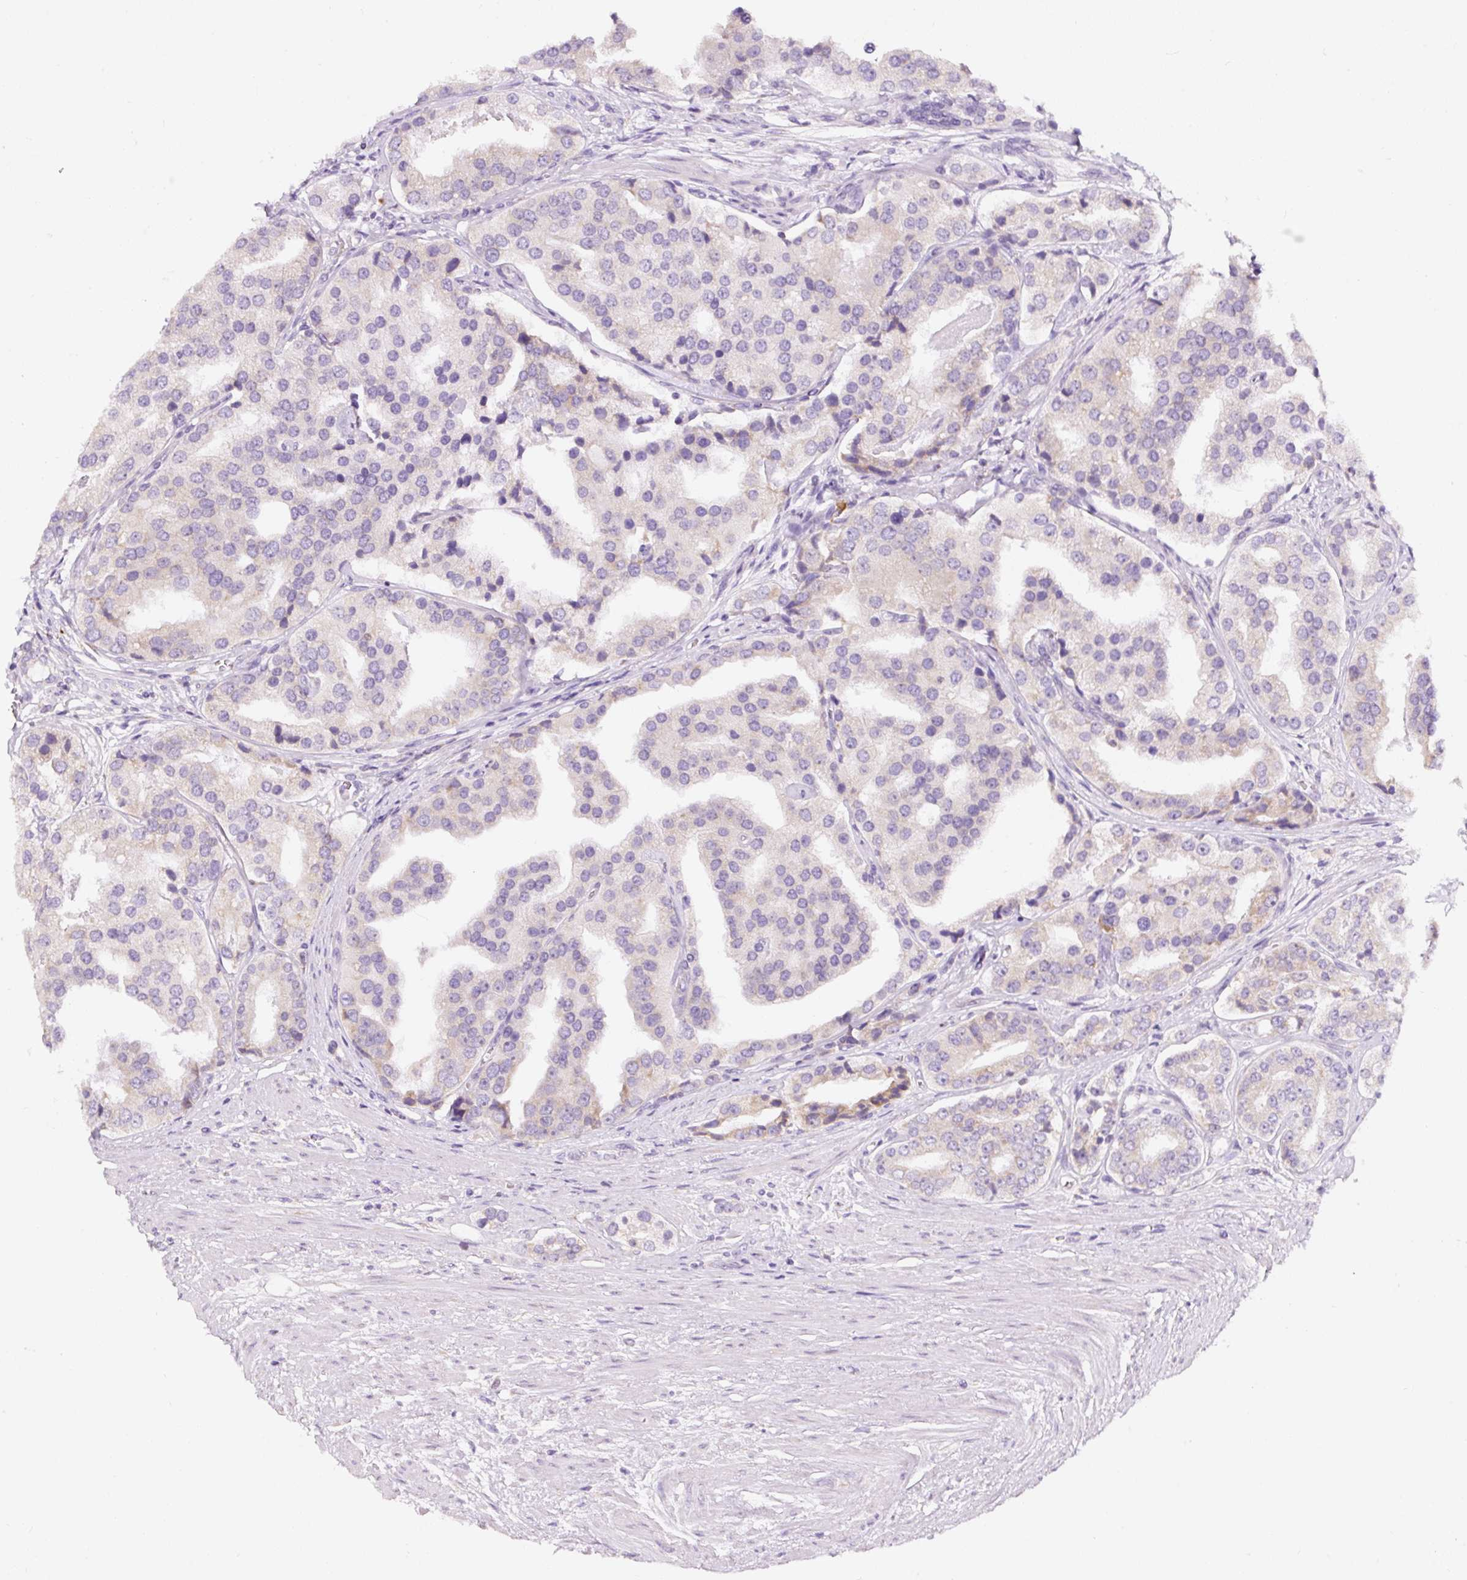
{"staining": {"intensity": "negative", "quantity": "none", "location": "none"}, "tissue": "prostate cancer", "cell_type": "Tumor cells", "image_type": "cancer", "snomed": [{"axis": "morphology", "description": "Adenocarcinoma, High grade"}, {"axis": "topography", "description": "Prostate"}], "caption": "Micrograph shows no protein expression in tumor cells of prostate cancer (adenocarcinoma (high-grade)) tissue. Nuclei are stained in blue.", "gene": "DDOST", "patient": {"sex": "male", "age": 71}}